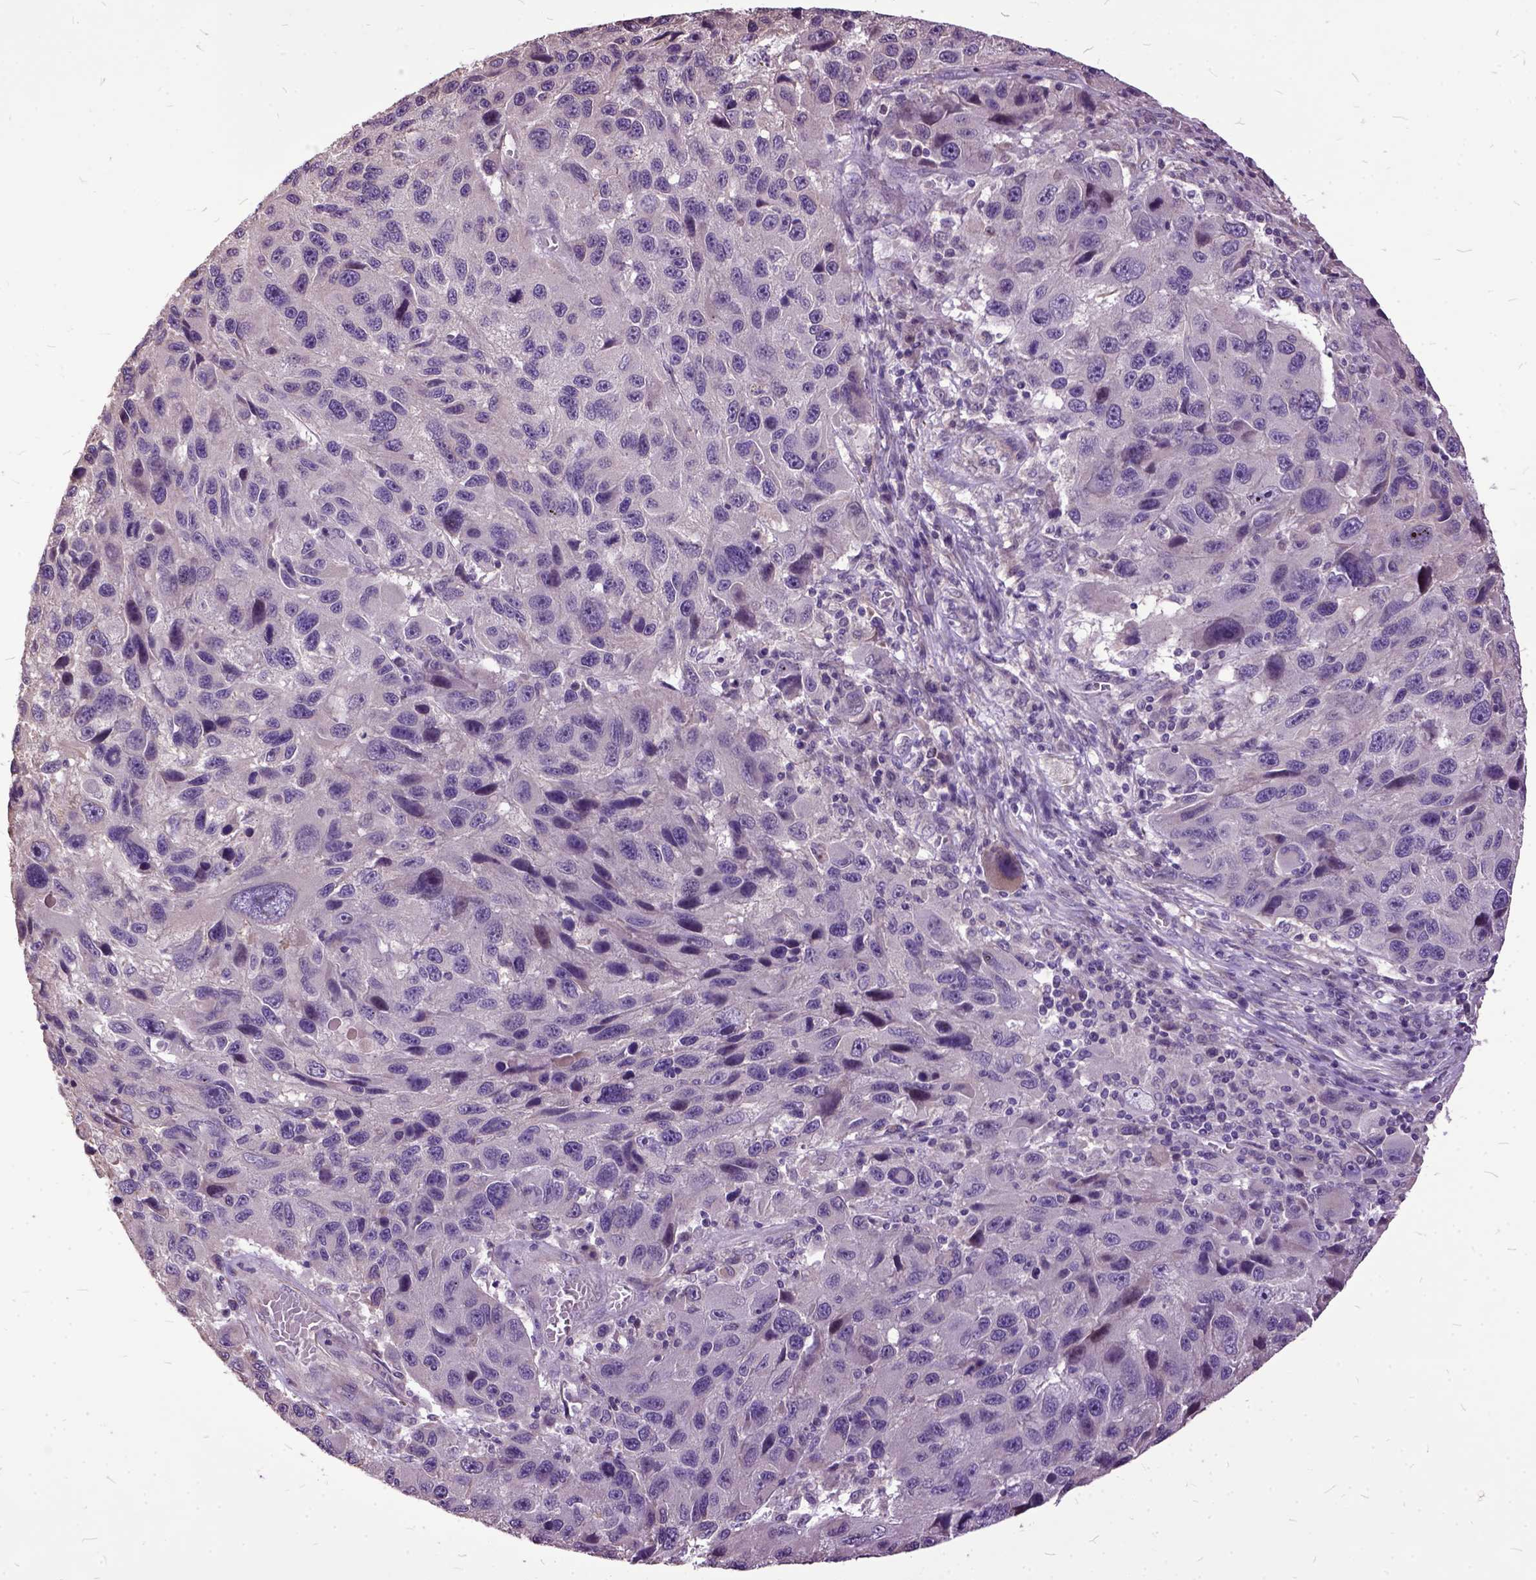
{"staining": {"intensity": "negative", "quantity": "none", "location": "none"}, "tissue": "melanoma", "cell_type": "Tumor cells", "image_type": "cancer", "snomed": [{"axis": "morphology", "description": "Malignant melanoma, NOS"}, {"axis": "topography", "description": "Skin"}], "caption": "Tumor cells are negative for protein expression in human malignant melanoma.", "gene": "AREG", "patient": {"sex": "male", "age": 53}}